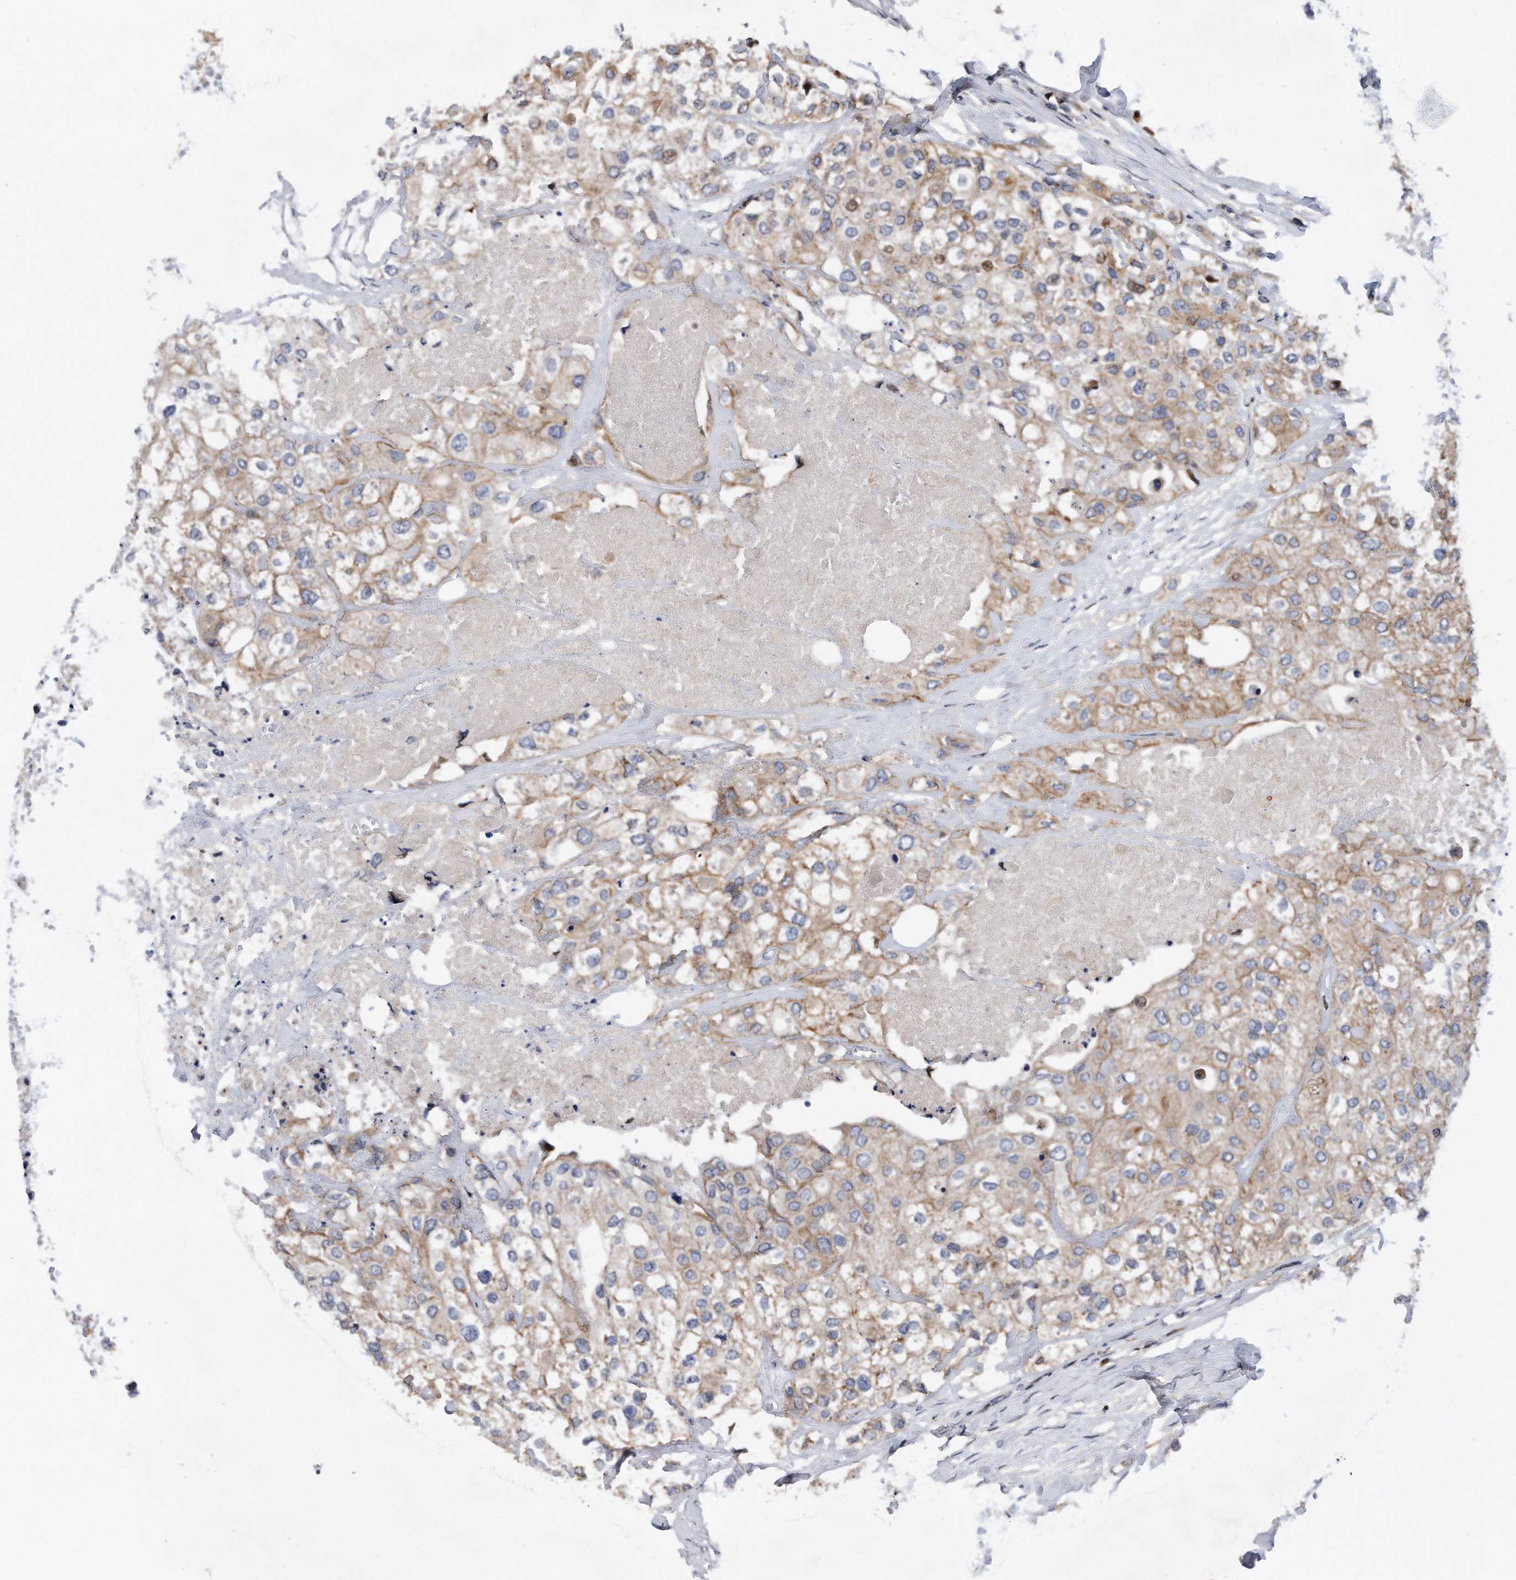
{"staining": {"intensity": "moderate", "quantity": "25%-75%", "location": "cytoplasmic/membranous,nuclear"}, "tissue": "urothelial cancer", "cell_type": "Tumor cells", "image_type": "cancer", "snomed": [{"axis": "morphology", "description": "Urothelial carcinoma, High grade"}, {"axis": "topography", "description": "Urinary bladder"}], "caption": "Protein staining of urothelial carcinoma (high-grade) tissue exhibits moderate cytoplasmic/membranous and nuclear positivity in about 25%-75% of tumor cells.", "gene": "CDH12", "patient": {"sex": "male", "age": 64}}